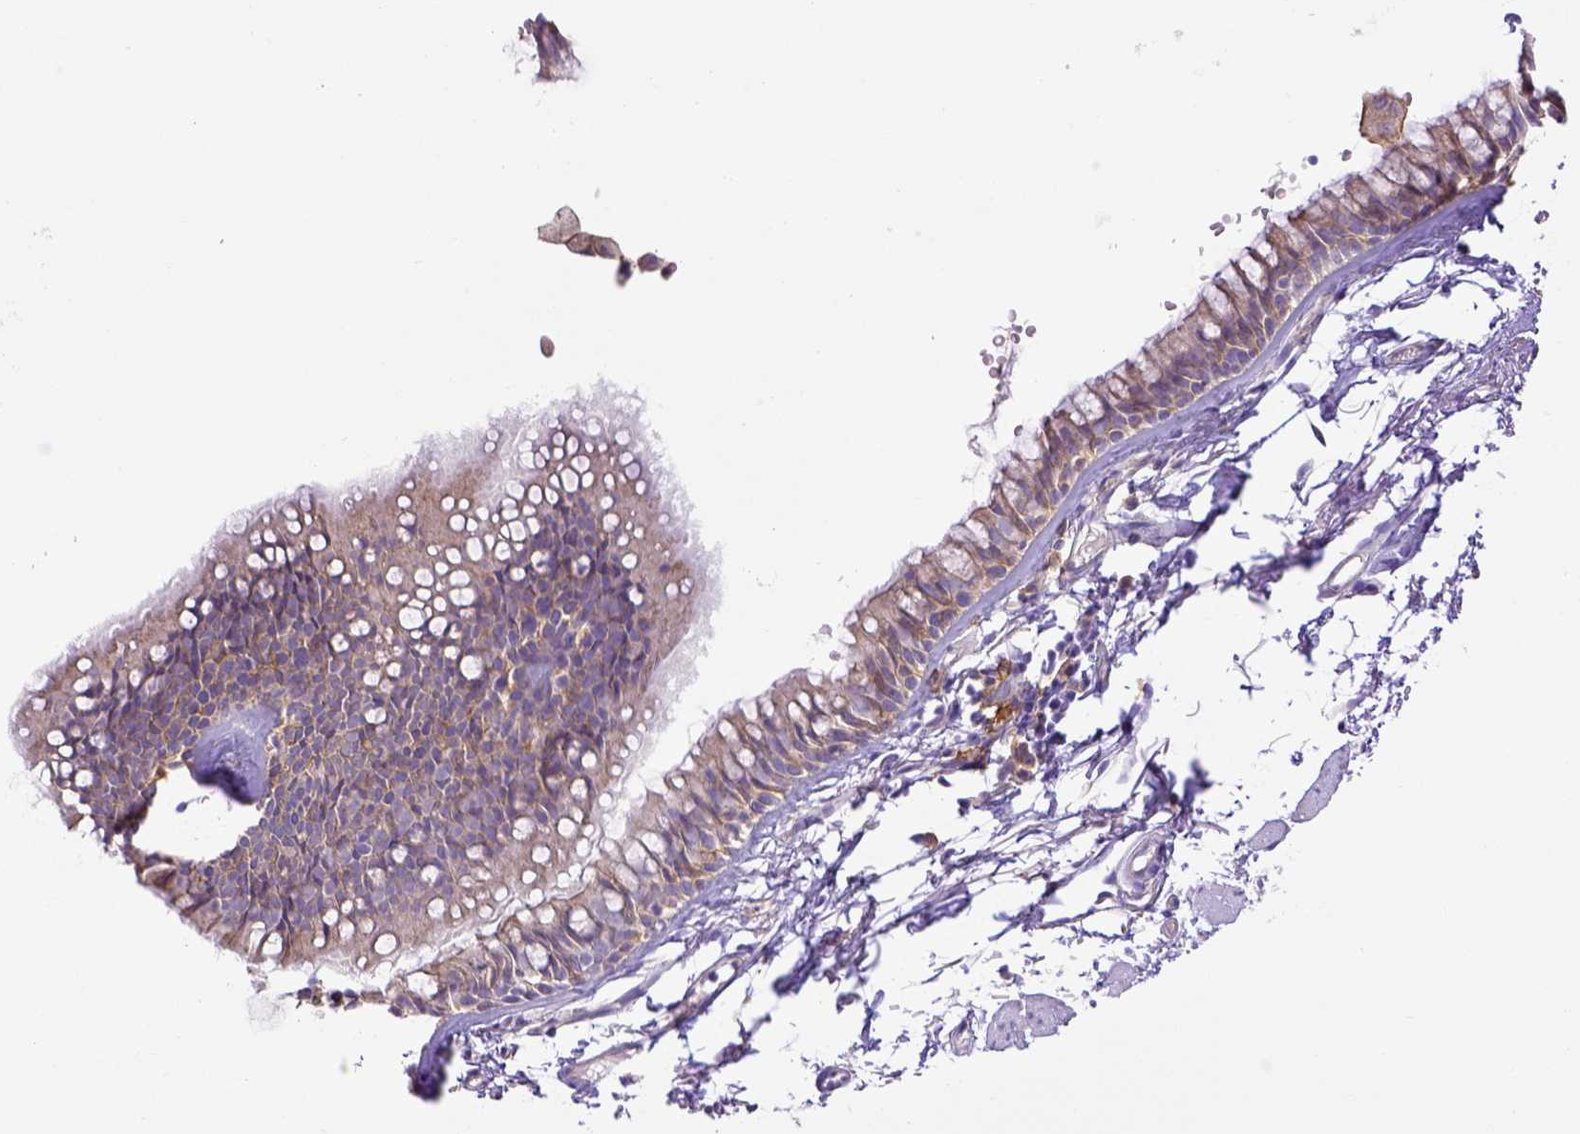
{"staining": {"intensity": "negative", "quantity": "none", "location": "none"}, "tissue": "soft tissue", "cell_type": "Fibroblasts", "image_type": "normal", "snomed": [{"axis": "morphology", "description": "Normal tissue, NOS"}, {"axis": "topography", "description": "Cartilage tissue"}, {"axis": "topography", "description": "Bronchus"}], "caption": "Immunohistochemical staining of unremarkable human soft tissue displays no significant staining in fibroblasts.", "gene": "CD40", "patient": {"sex": "female", "age": 79}}